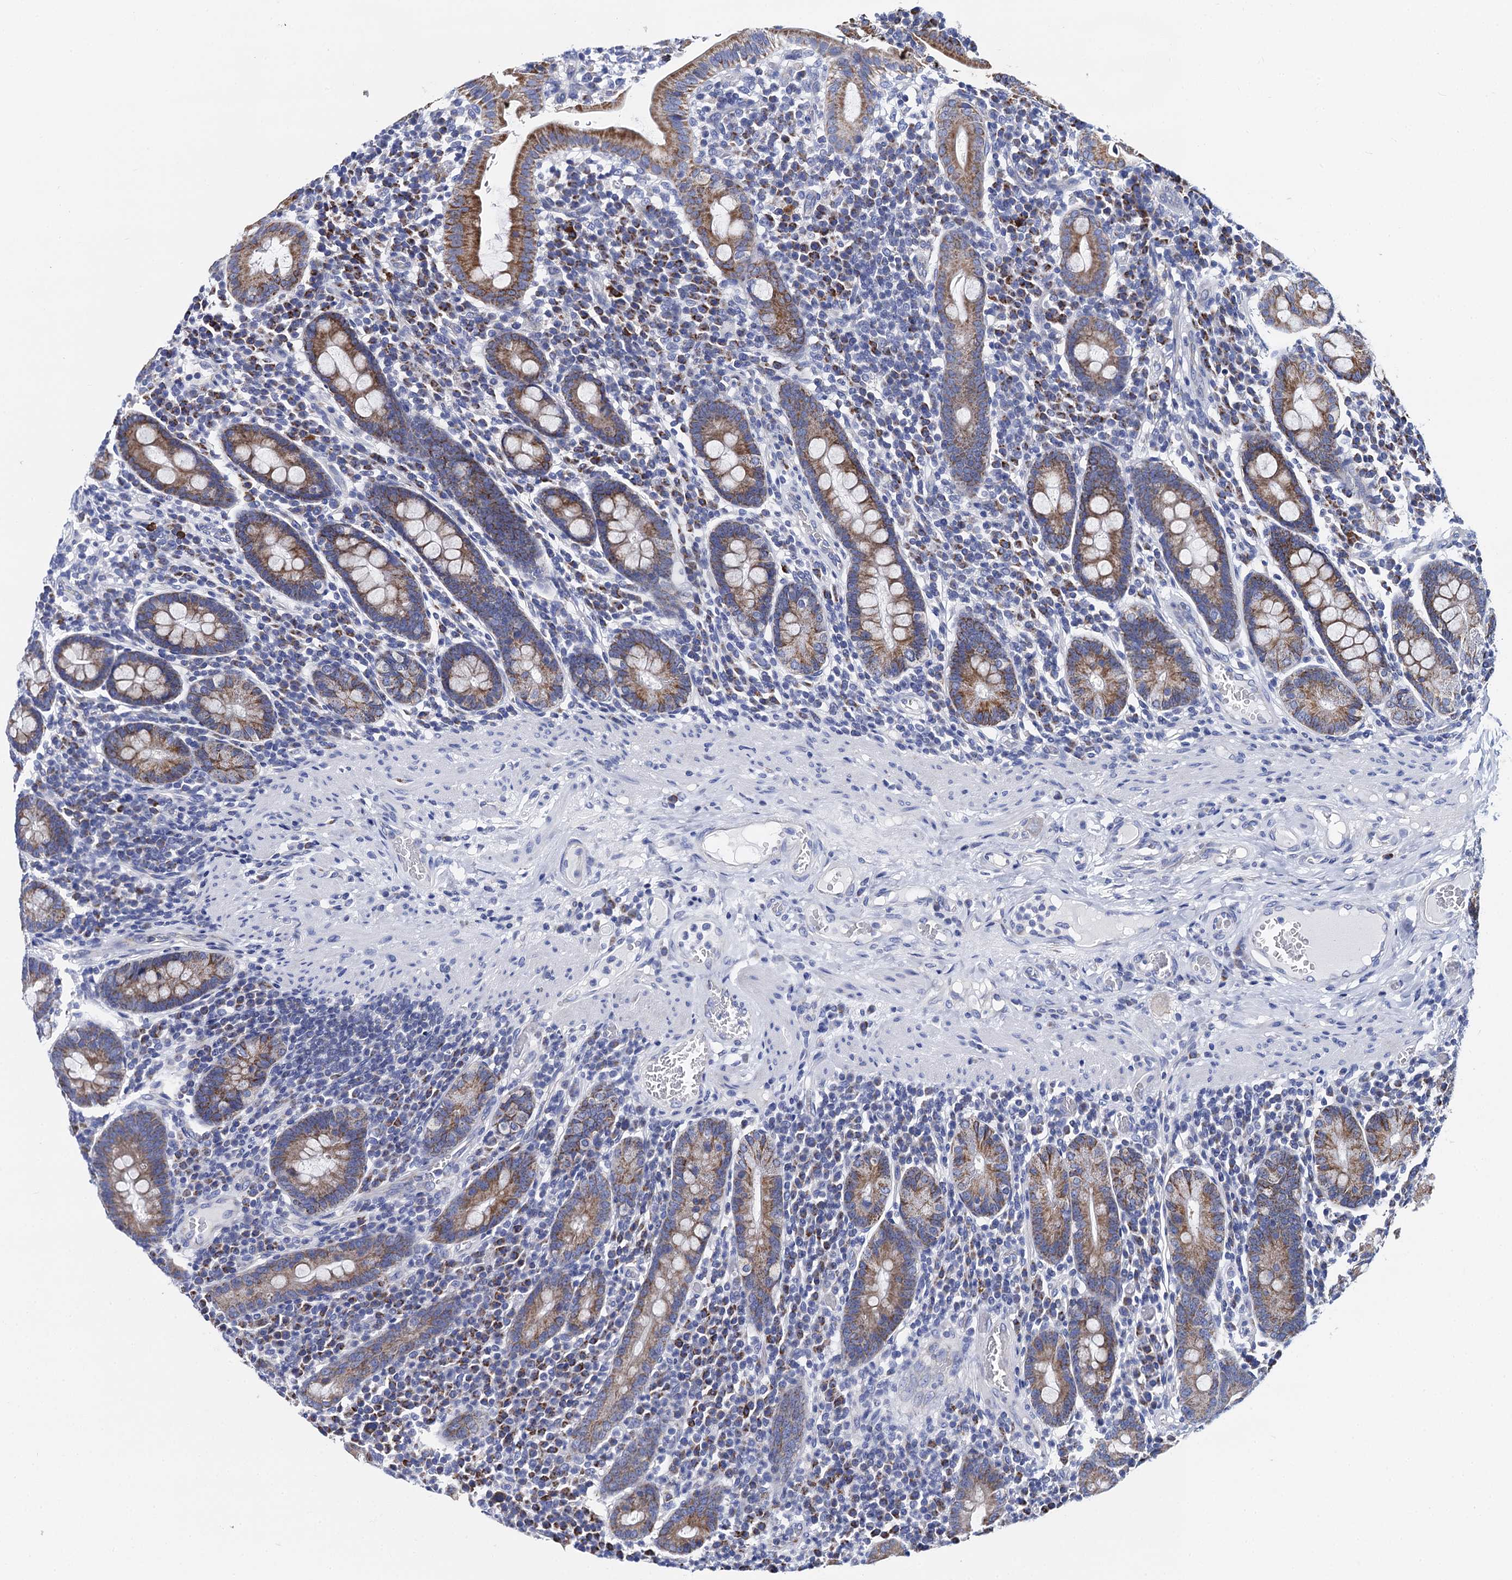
{"staining": {"intensity": "strong", "quantity": ">75%", "location": "cytoplasmic/membranous"}, "tissue": "duodenum", "cell_type": "Glandular cells", "image_type": "normal", "snomed": [{"axis": "morphology", "description": "Normal tissue, NOS"}, {"axis": "morphology", "description": "Adenocarcinoma, NOS"}, {"axis": "topography", "description": "Pancreas"}, {"axis": "topography", "description": "Duodenum"}], "caption": "Immunohistochemical staining of benign human duodenum shows strong cytoplasmic/membranous protein expression in approximately >75% of glandular cells. (DAB = brown stain, brightfield microscopy at high magnification).", "gene": "ACADSB", "patient": {"sex": "male", "age": 50}}